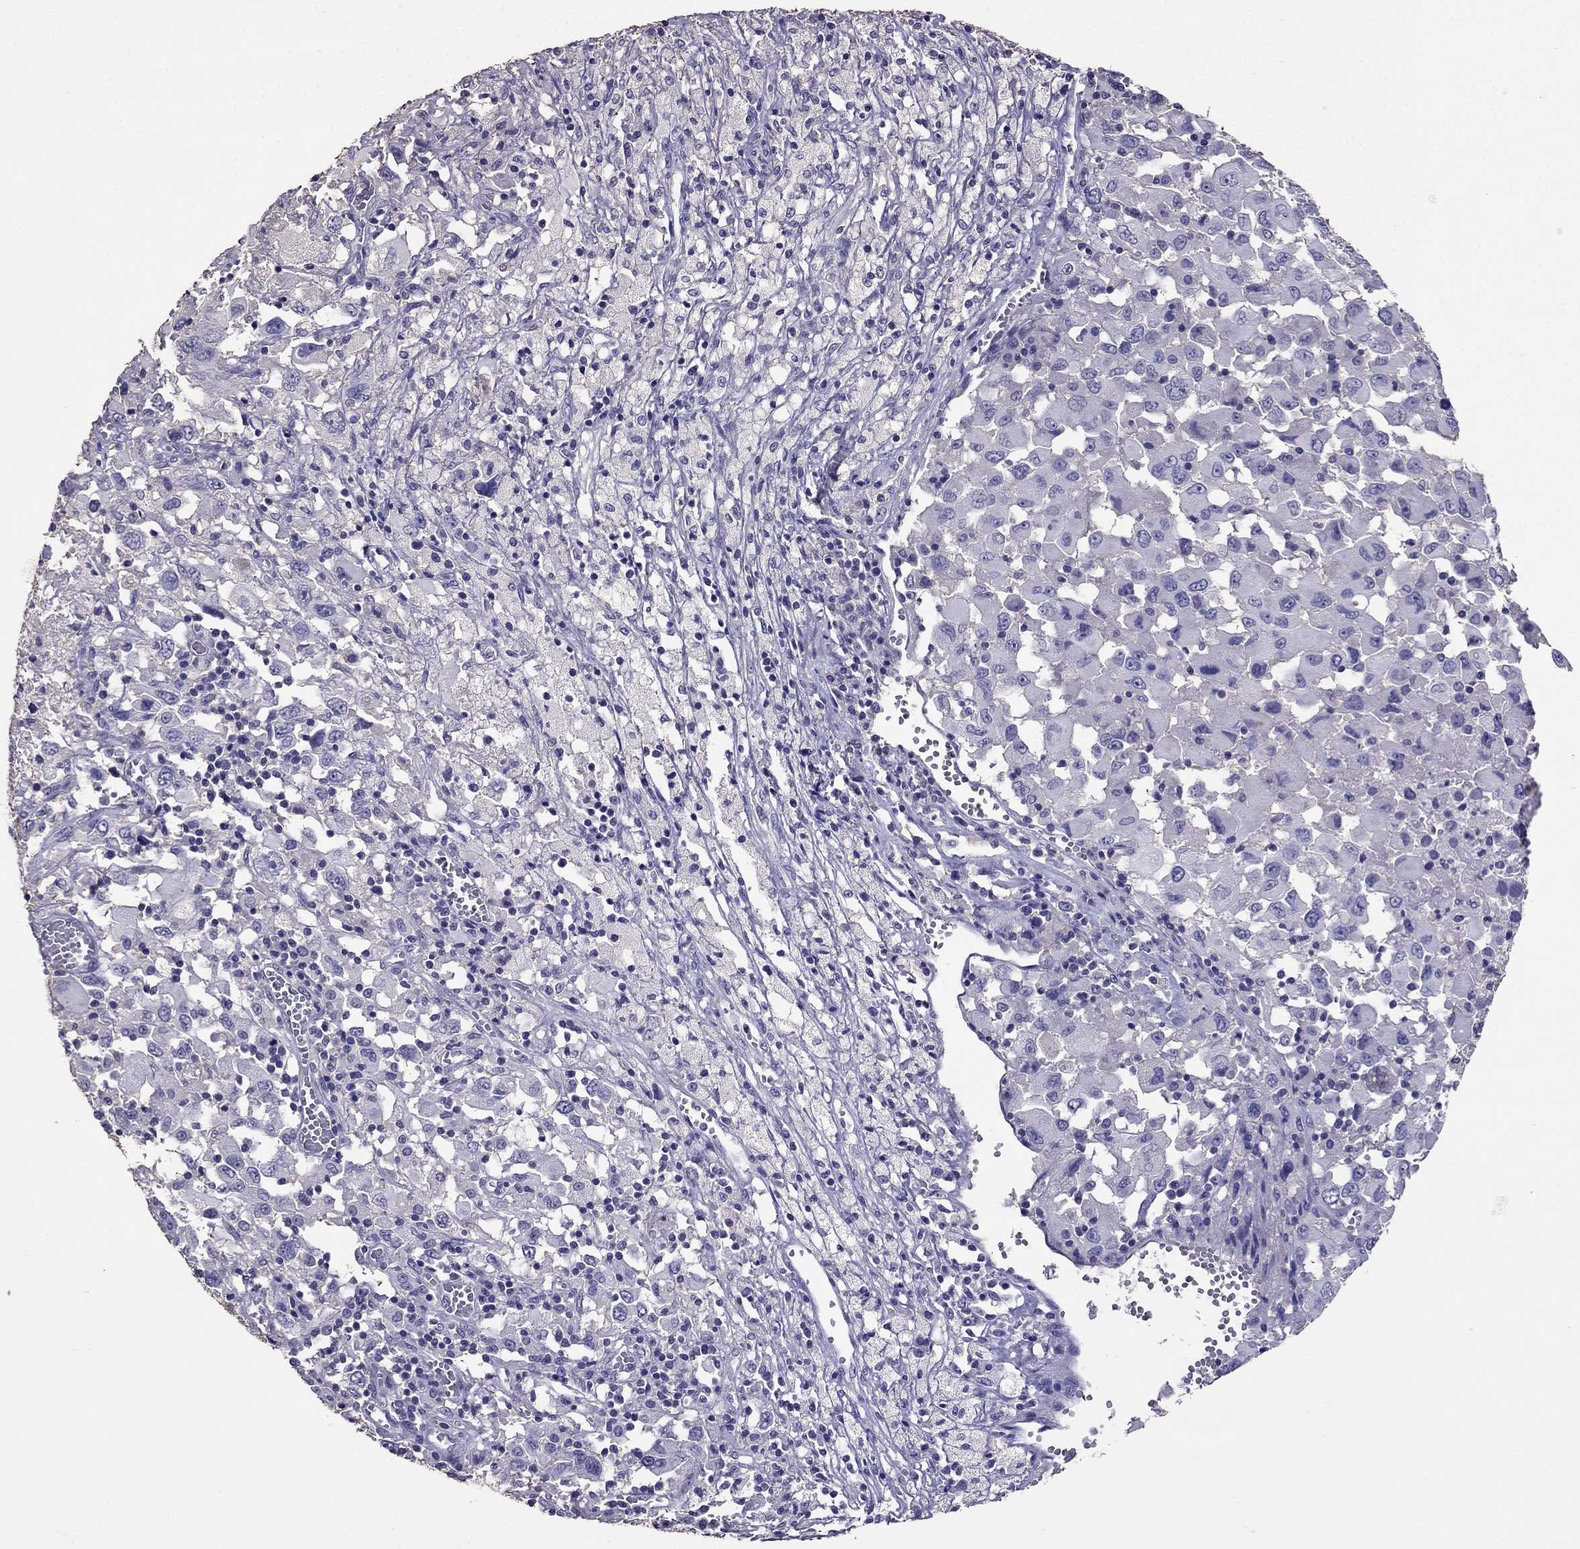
{"staining": {"intensity": "negative", "quantity": "none", "location": "none"}, "tissue": "melanoma", "cell_type": "Tumor cells", "image_type": "cancer", "snomed": [{"axis": "morphology", "description": "Malignant melanoma, Metastatic site"}, {"axis": "topography", "description": "Soft tissue"}], "caption": "Human melanoma stained for a protein using immunohistochemistry (IHC) shows no positivity in tumor cells.", "gene": "NKX3-1", "patient": {"sex": "male", "age": 50}}